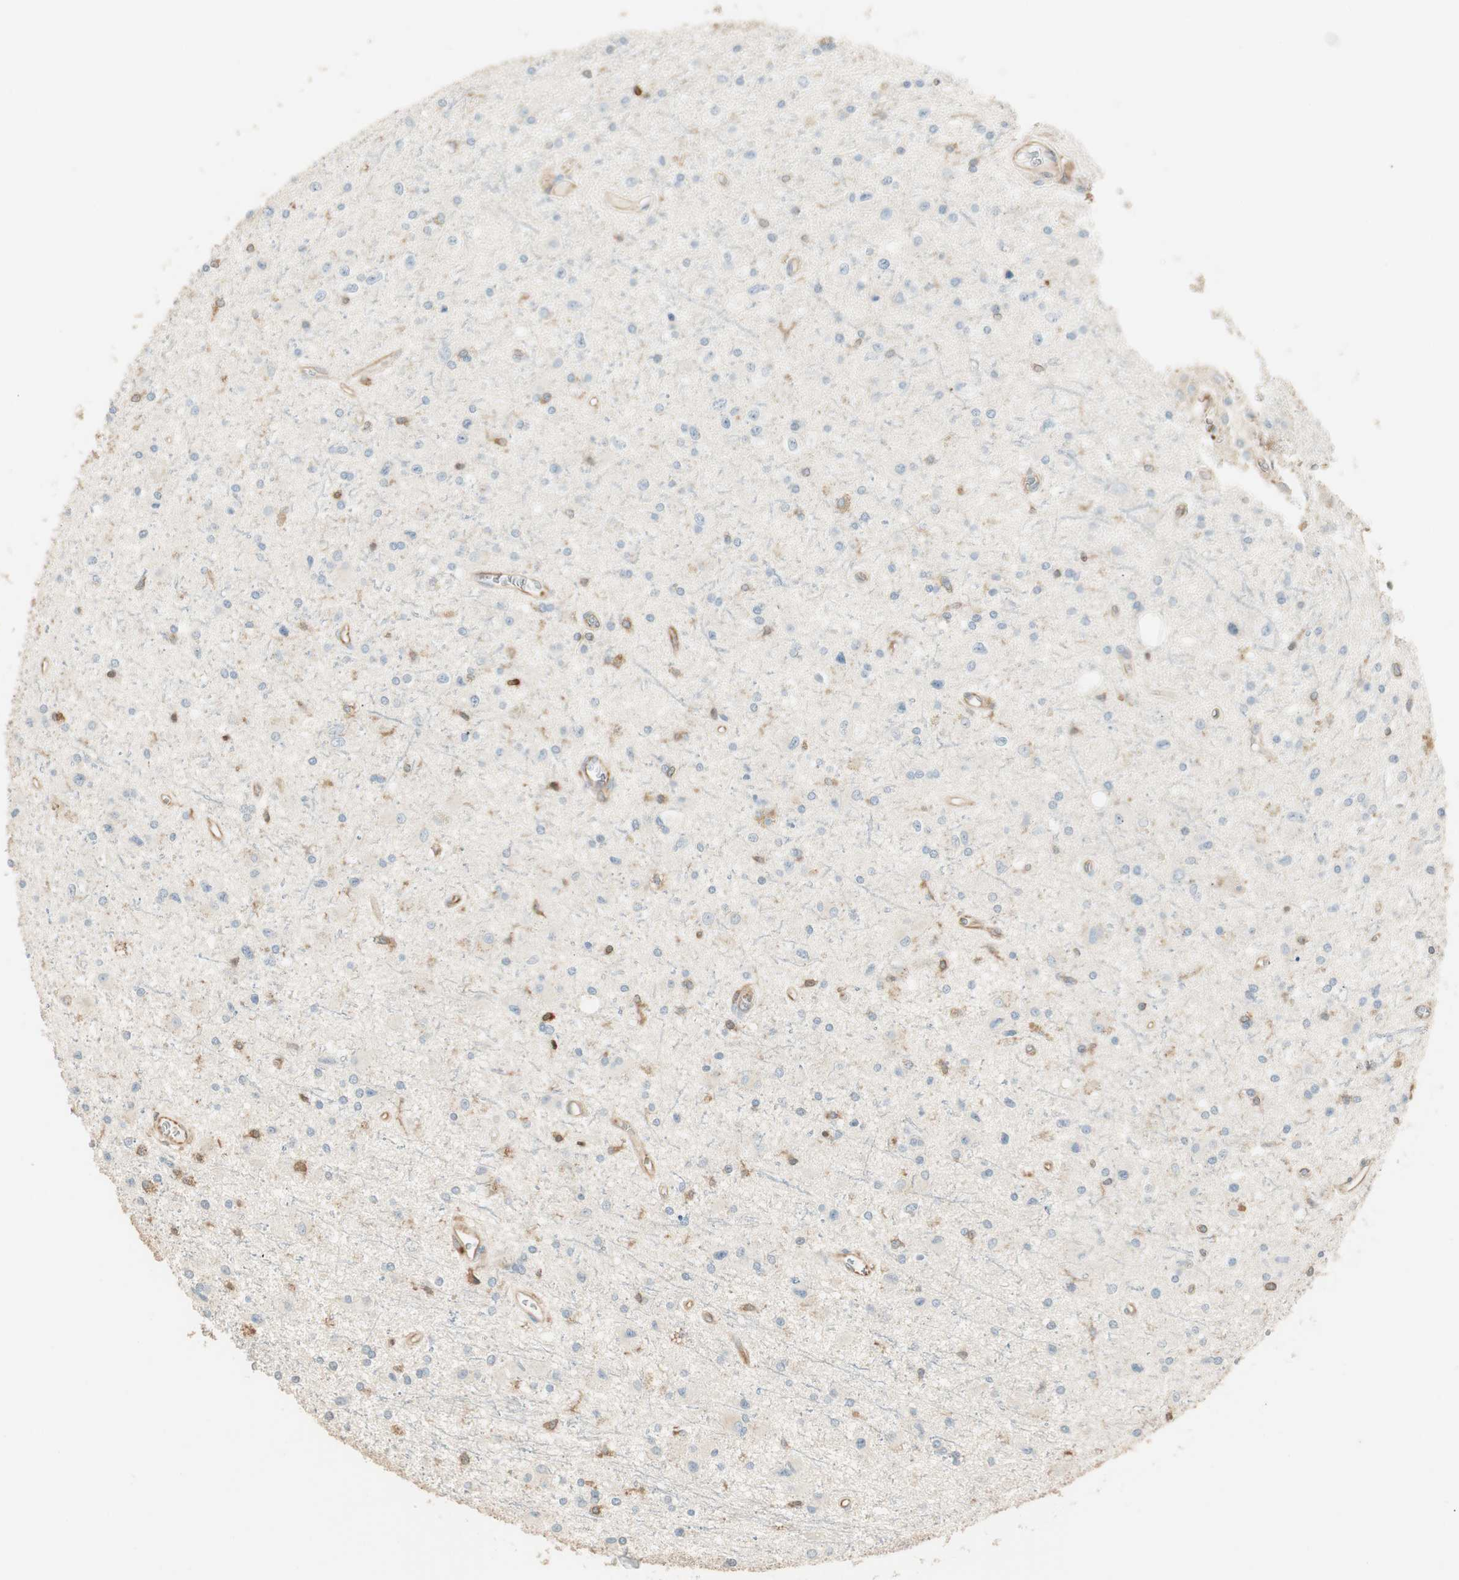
{"staining": {"intensity": "weak", "quantity": "<25%", "location": "cytoplasmic/membranous"}, "tissue": "glioma", "cell_type": "Tumor cells", "image_type": "cancer", "snomed": [{"axis": "morphology", "description": "Glioma, malignant, Low grade"}, {"axis": "topography", "description": "Brain"}], "caption": "A photomicrograph of human glioma is negative for staining in tumor cells.", "gene": "CRLF3", "patient": {"sex": "male", "age": 58}}